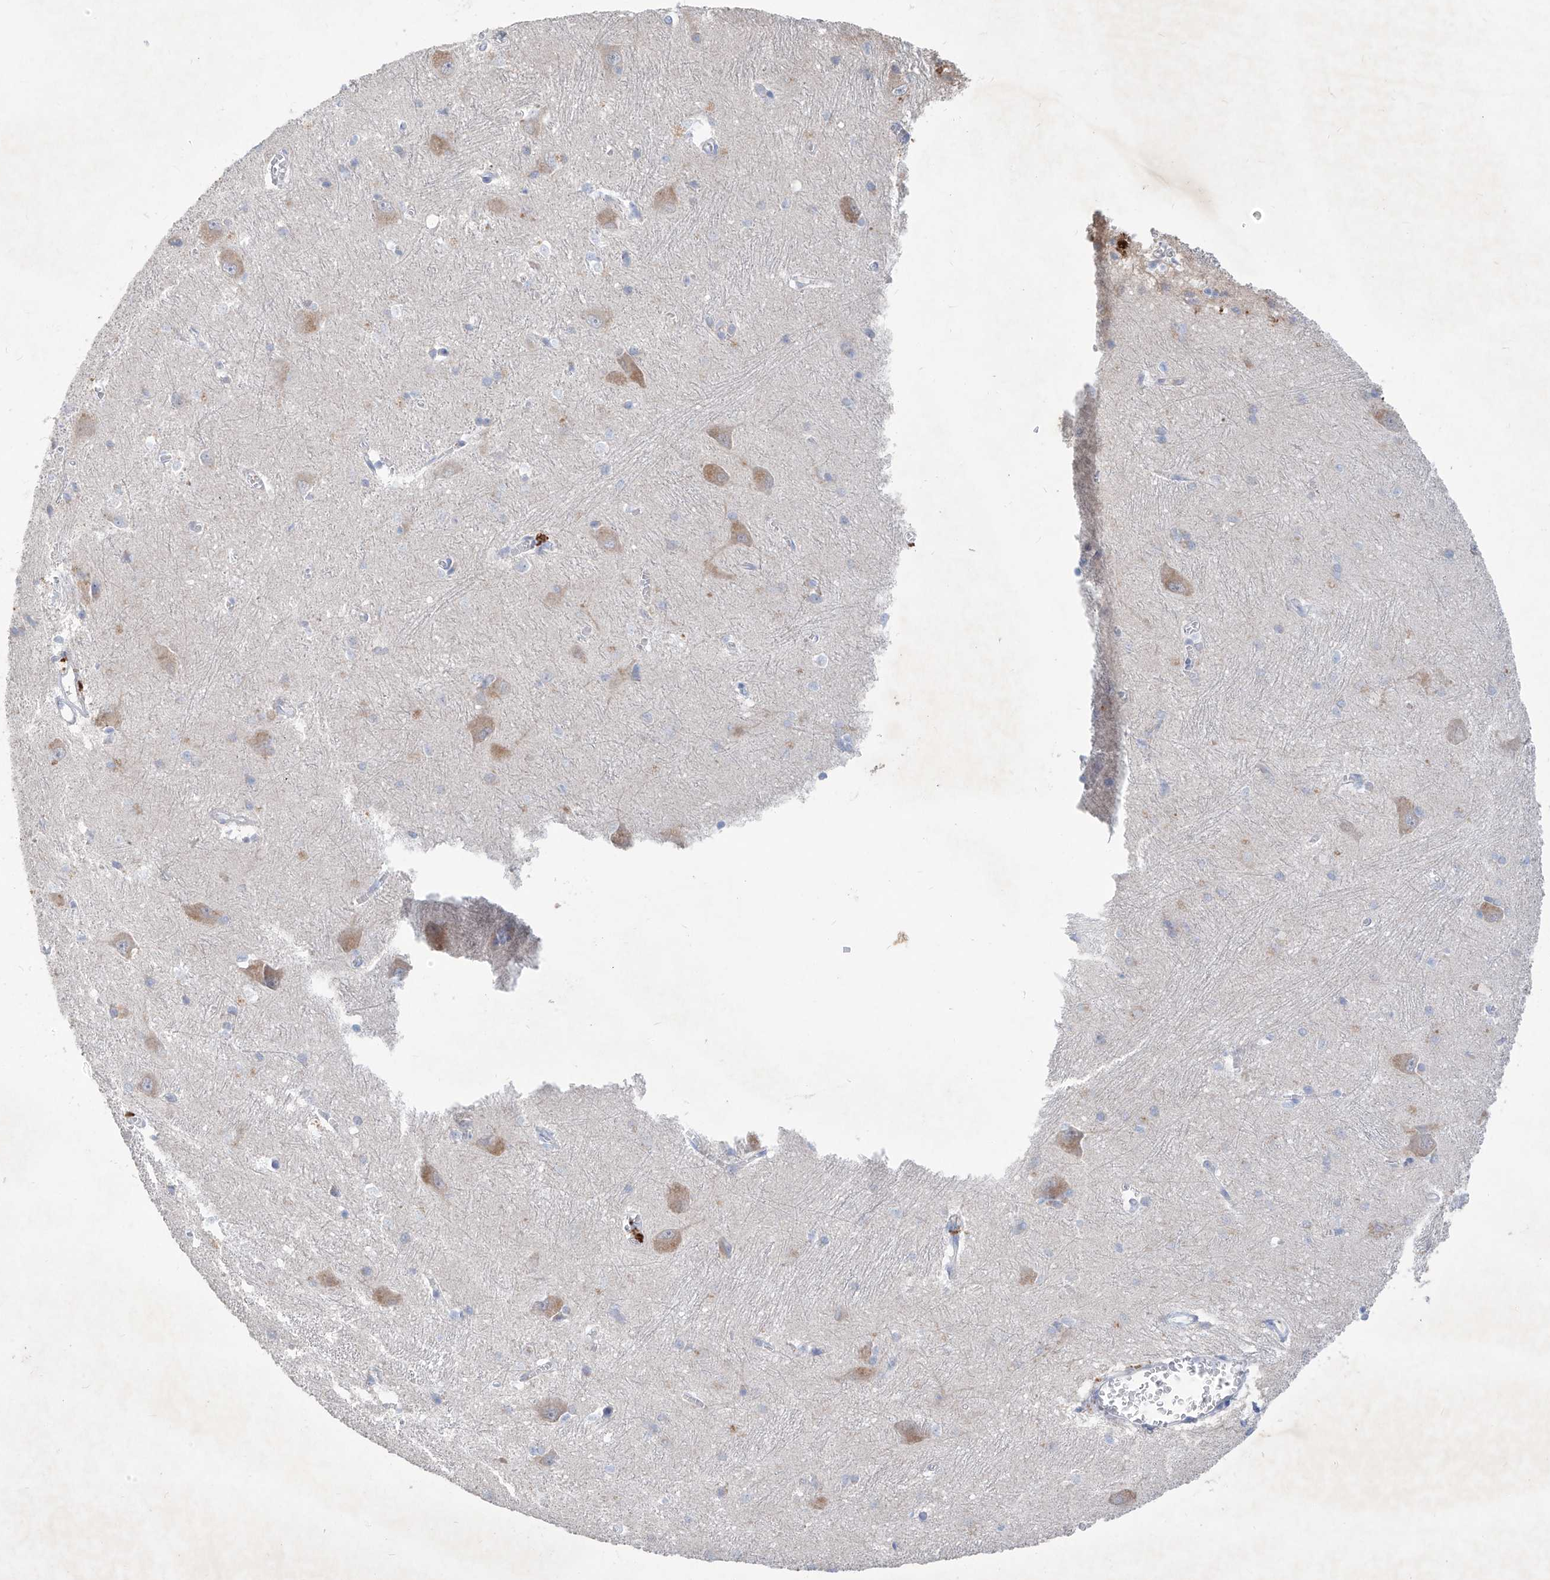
{"staining": {"intensity": "negative", "quantity": "none", "location": "none"}, "tissue": "caudate", "cell_type": "Glial cells", "image_type": "normal", "snomed": [{"axis": "morphology", "description": "Normal tissue, NOS"}, {"axis": "topography", "description": "Lateral ventricle wall"}], "caption": "Human caudate stained for a protein using IHC displays no positivity in glial cells.", "gene": "ASNS", "patient": {"sex": "male", "age": 37}}